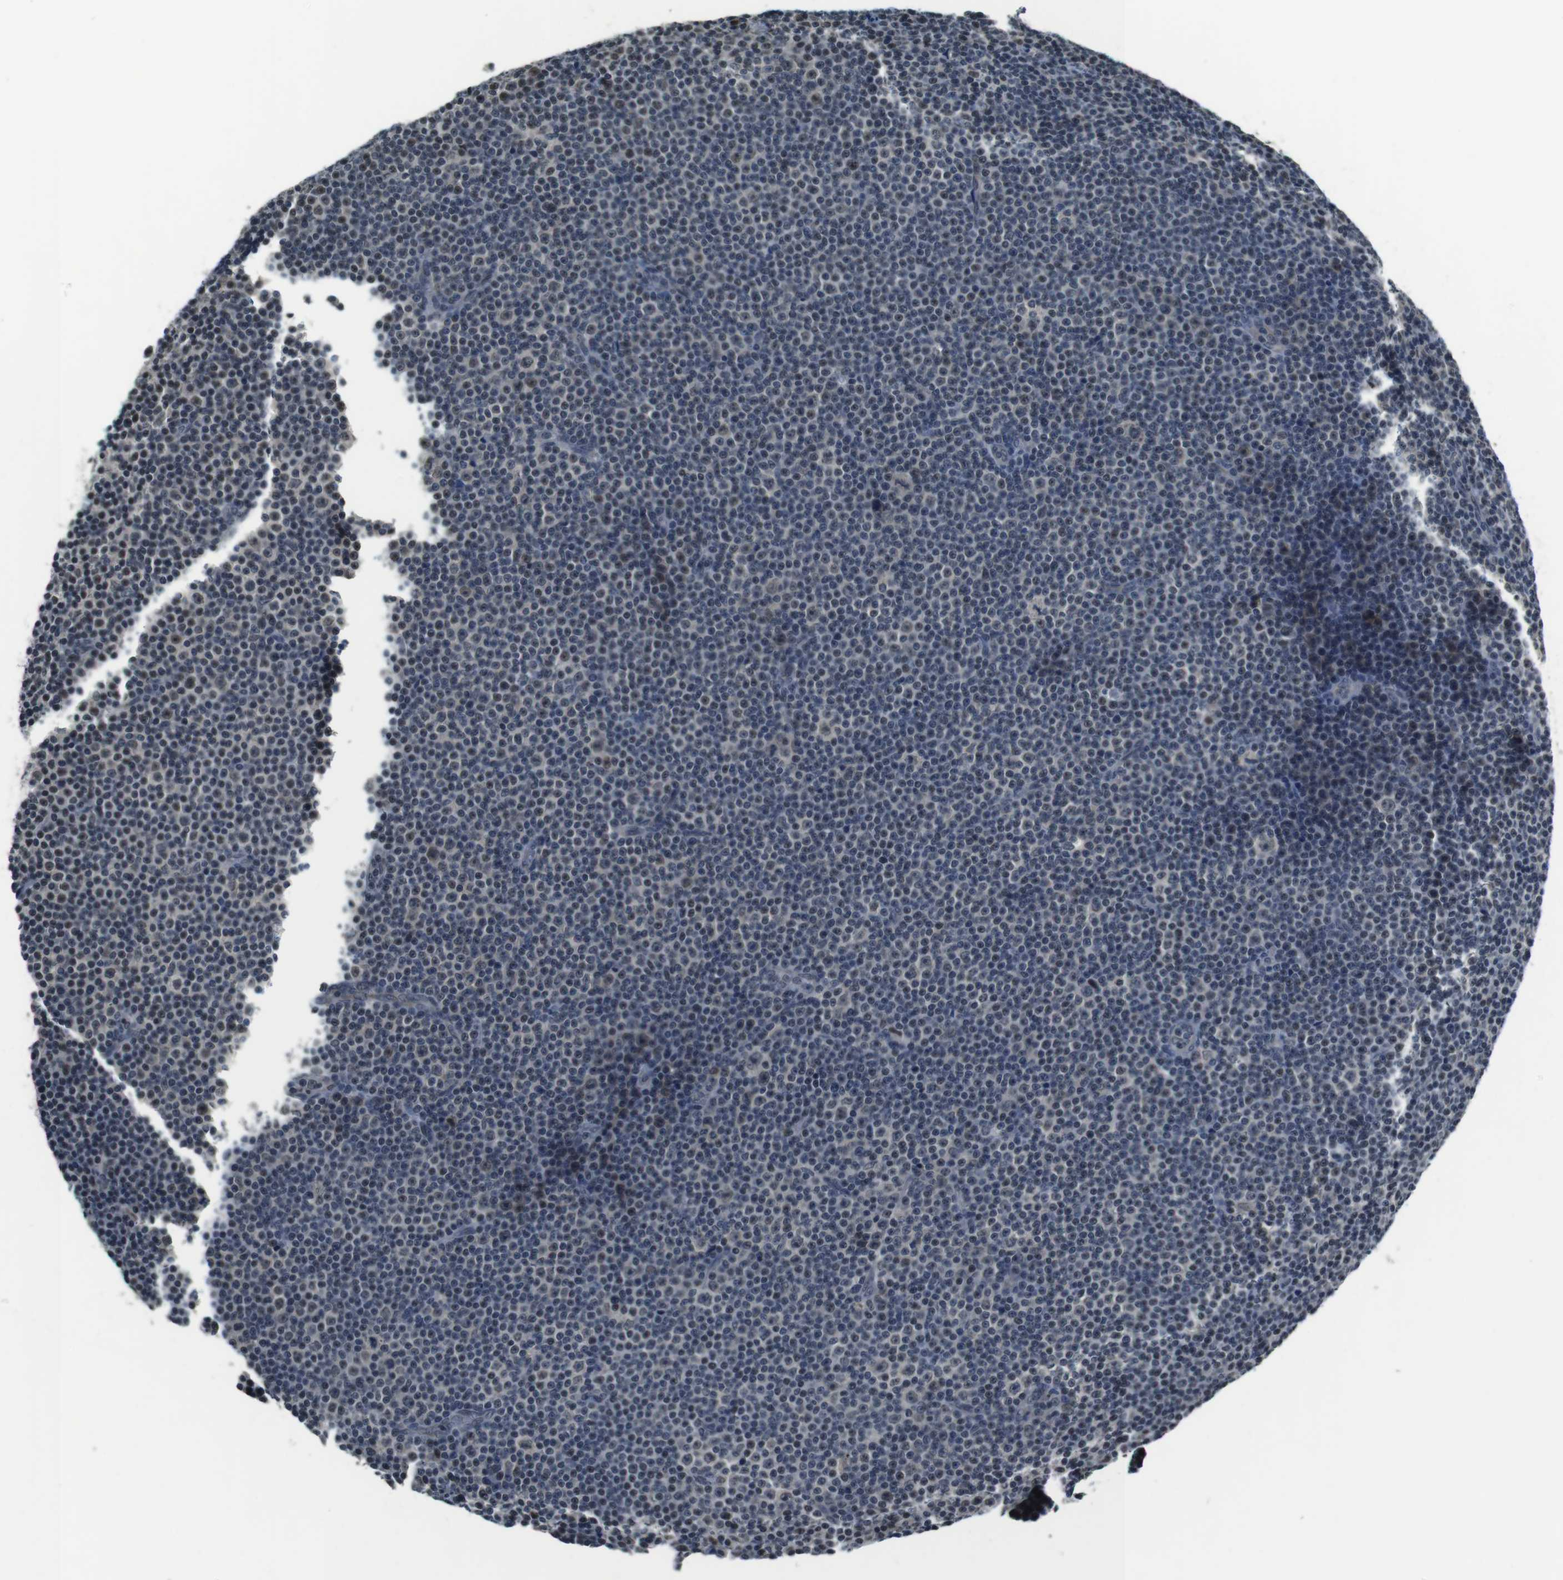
{"staining": {"intensity": "negative", "quantity": "none", "location": "none"}, "tissue": "lymphoma", "cell_type": "Tumor cells", "image_type": "cancer", "snomed": [{"axis": "morphology", "description": "Malignant lymphoma, non-Hodgkin's type, Low grade"}, {"axis": "topography", "description": "Lymph node"}], "caption": "Immunohistochemistry micrograph of neoplastic tissue: lymphoma stained with DAB reveals no significant protein staining in tumor cells.", "gene": "NEK4", "patient": {"sex": "female", "age": 67}}